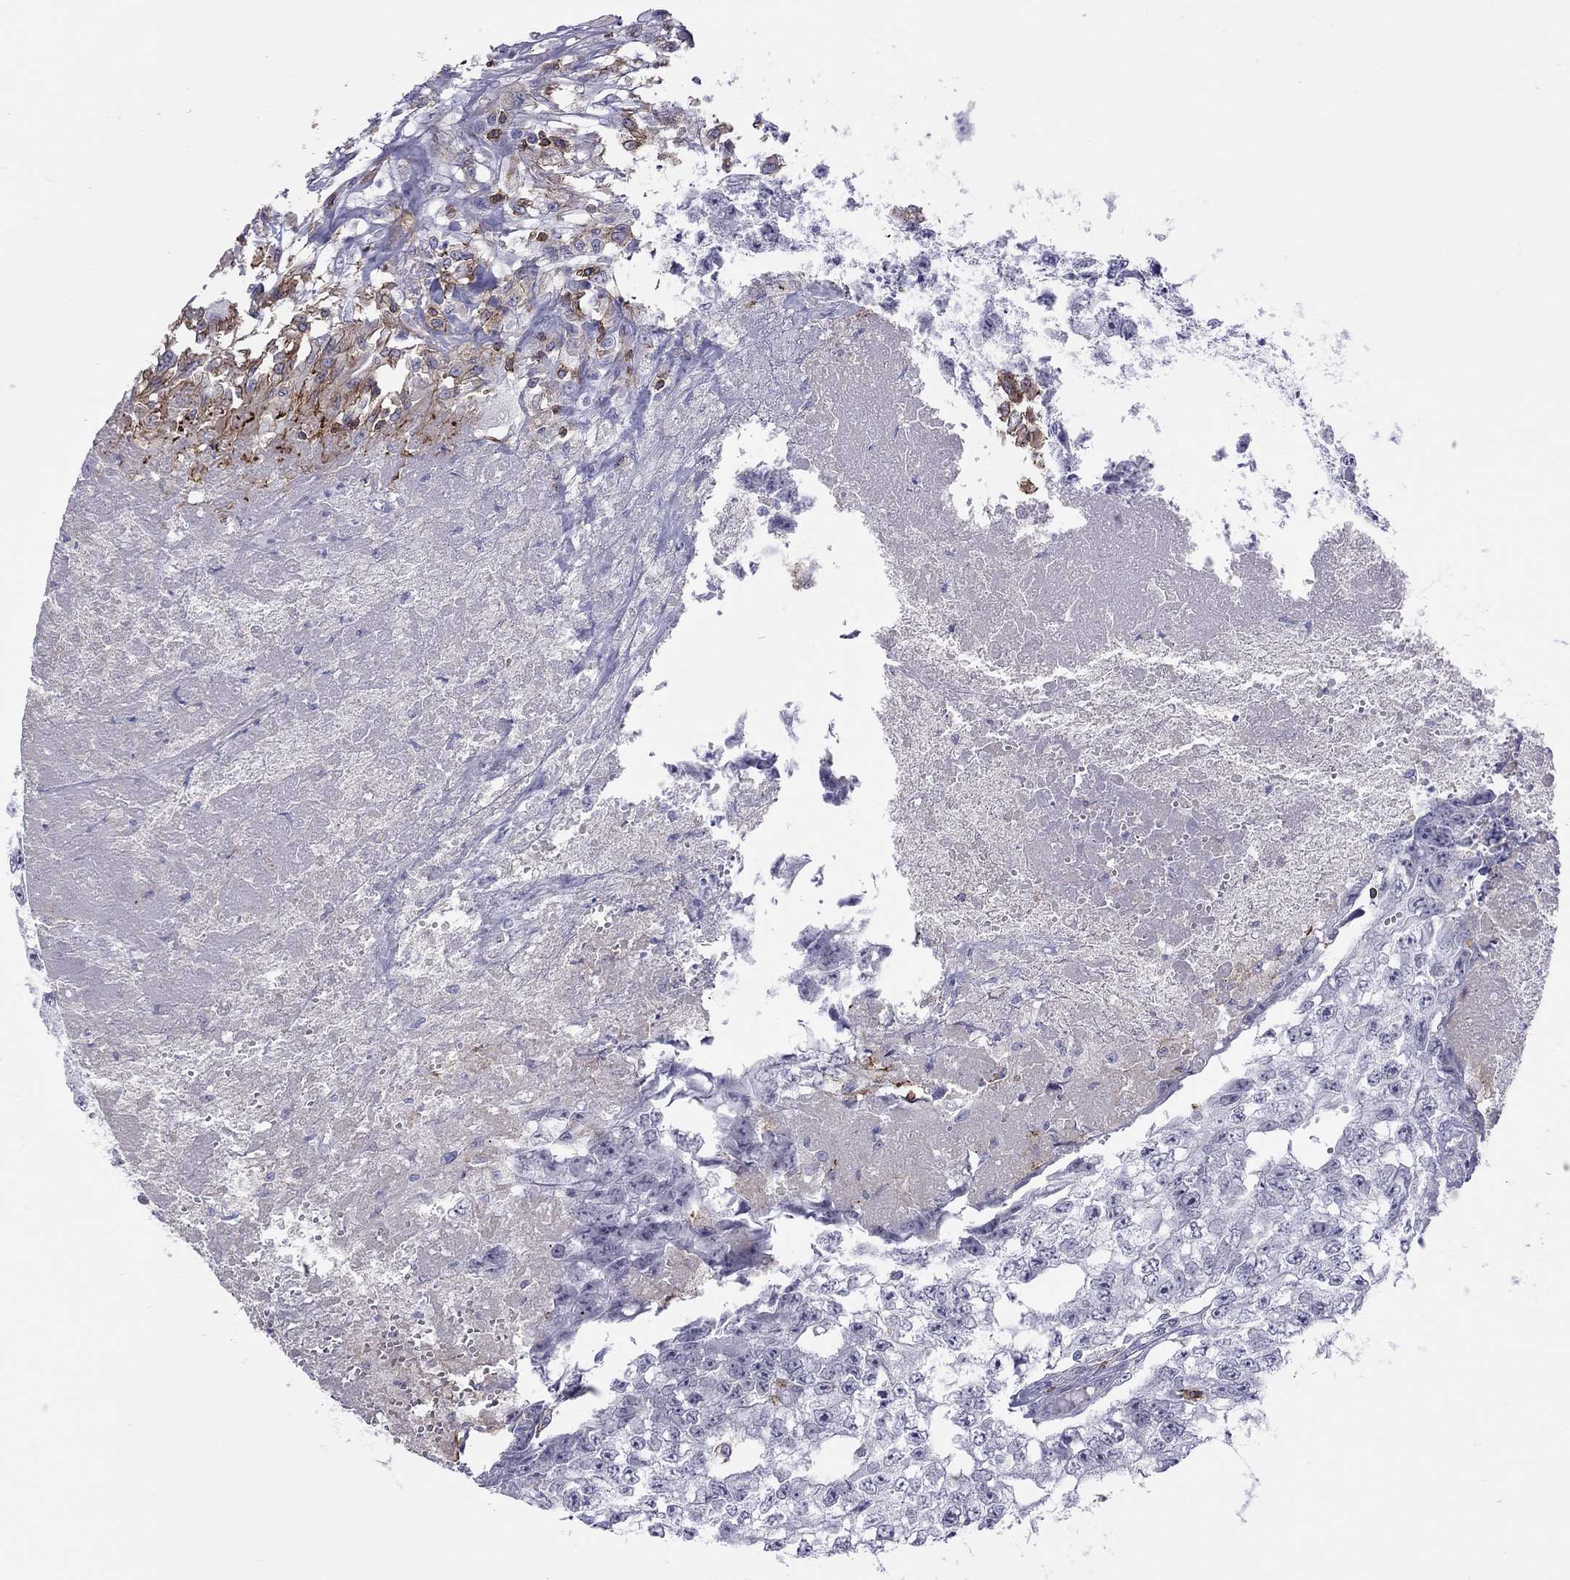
{"staining": {"intensity": "negative", "quantity": "none", "location": "none"}, "tissue": "testis cancer", "cell_type": "Tumor cells", "image_type": "cancer", "snomed": [{"axis": "morphology", "description": "Carcinoma, Embryonal, NOS"}, {"axis": "morphology", "description": "Teratoma, malignant, NOS"}, {"axis": "topography", "description": "Testis"}], "caption": "The image demonstrates no significant positivity in tumor cells of testis cancer (malignant teratoma).", "gene": "MND1", "patient": {"sex": "male", "age": 24}}